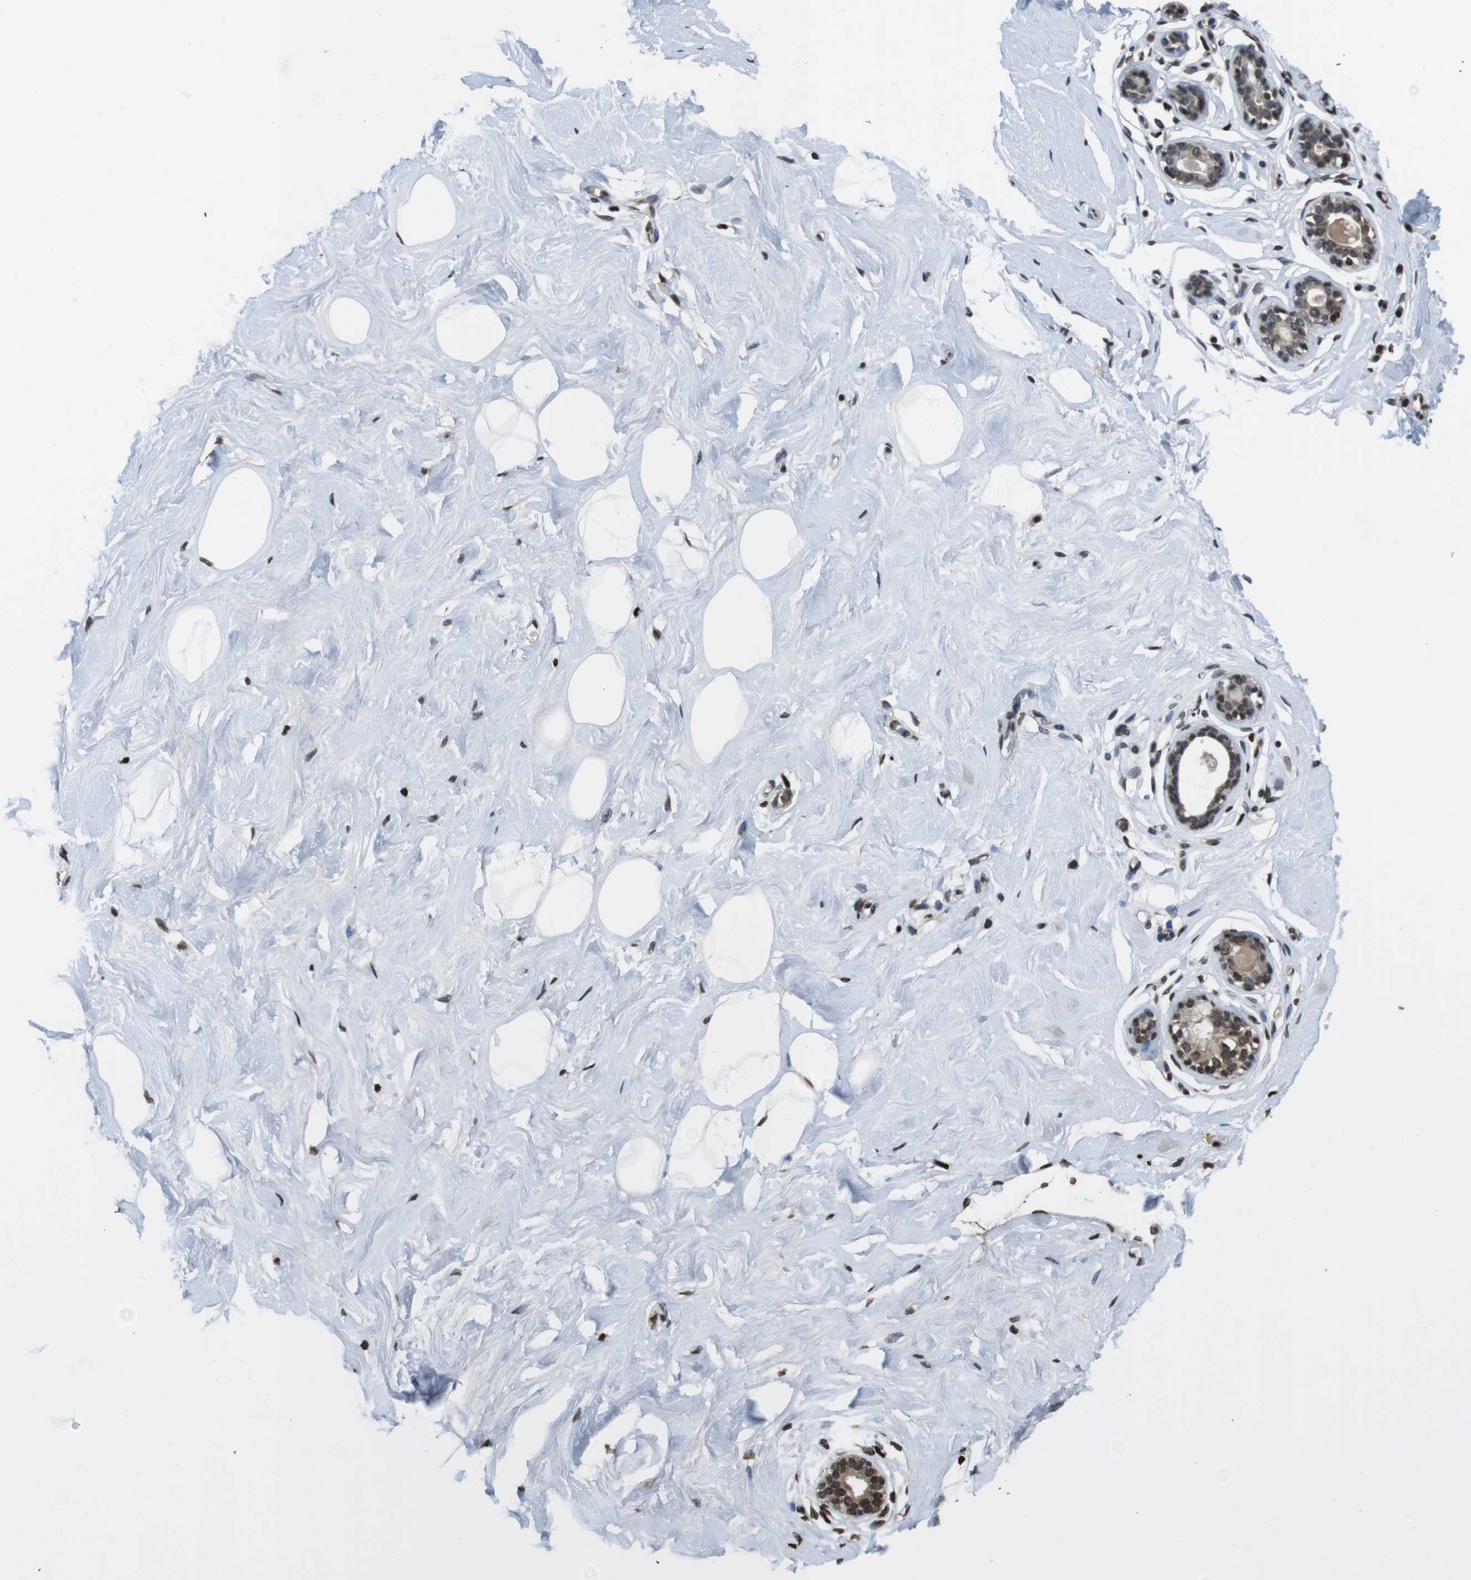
{"staining": {"intensity": "negative", "quantity": "none", "location": "none"}, "tissue": "breast", "cell_type": "Adipocytes", "image_type": "normal", "snomed": [{"axis": "morphology", "description": "Normal tissue, NOS"}, {"axis": "topography", "description": "Breast"}], "caption": "The immunohistochemistry (IHC) image has no significant positivity in adipocytes of breast. Nuclei are stained in blue.", "gene": "MAF", "patient": {"sex": "female", "age": 23}}